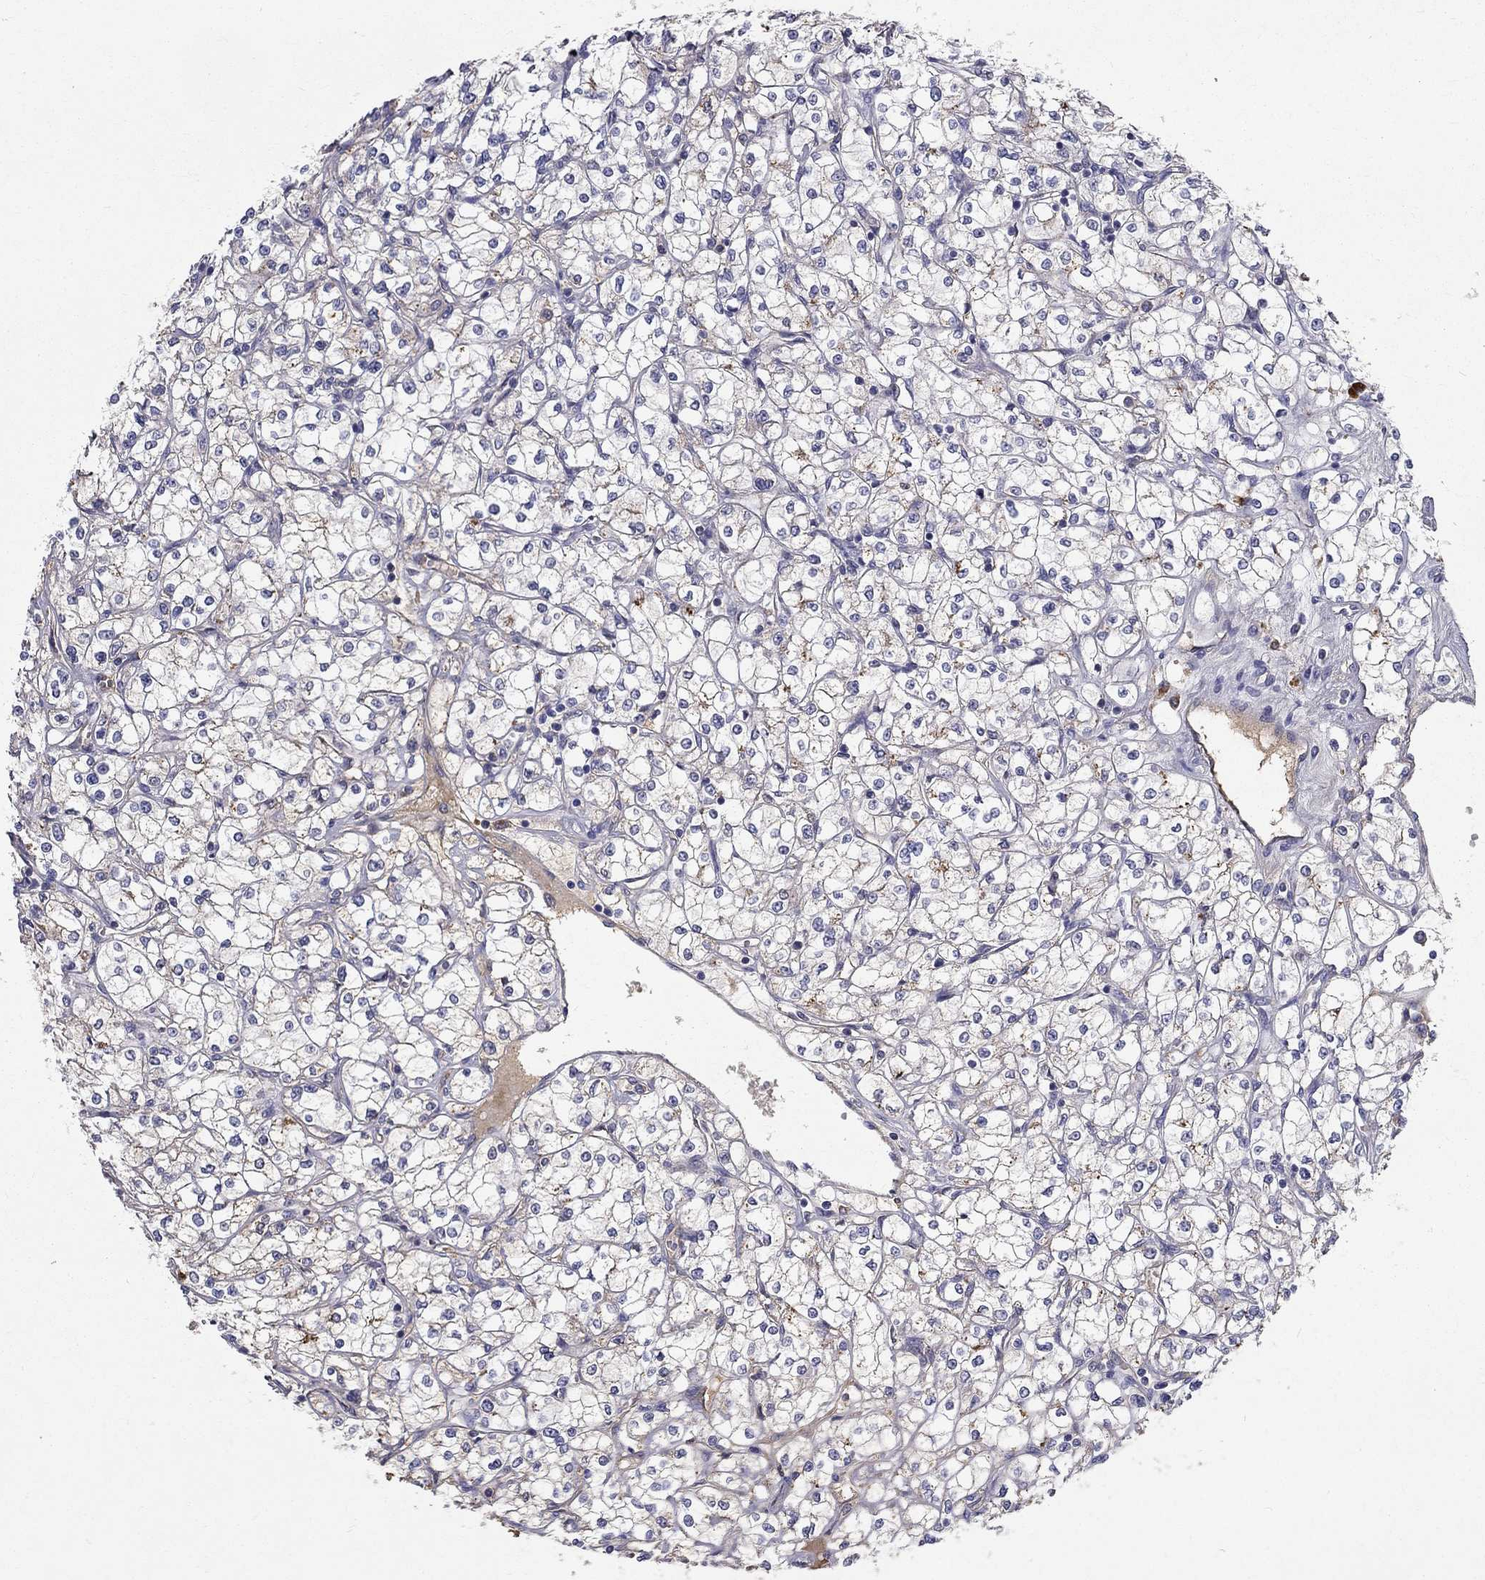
{"staining": {"intensity": "negative", "quantity": "none", "location": "none"}, "tissue": "renal cancer", "cell_type": "Tumor cells", "image_type": "cancer", "snomed": [{"axis": "morphology", "description": "Adenocarcinoma, NOS"}, {"axis": "topography", "description": "Kidney"}], "caption": "IHC photomicrograph of human adenocarcinoma (renal) stained for a protein (brown), which exhibits no staining in tumor cells.", "gene": "EPDR1", "patient": {"sex": "male", "age": 67}}